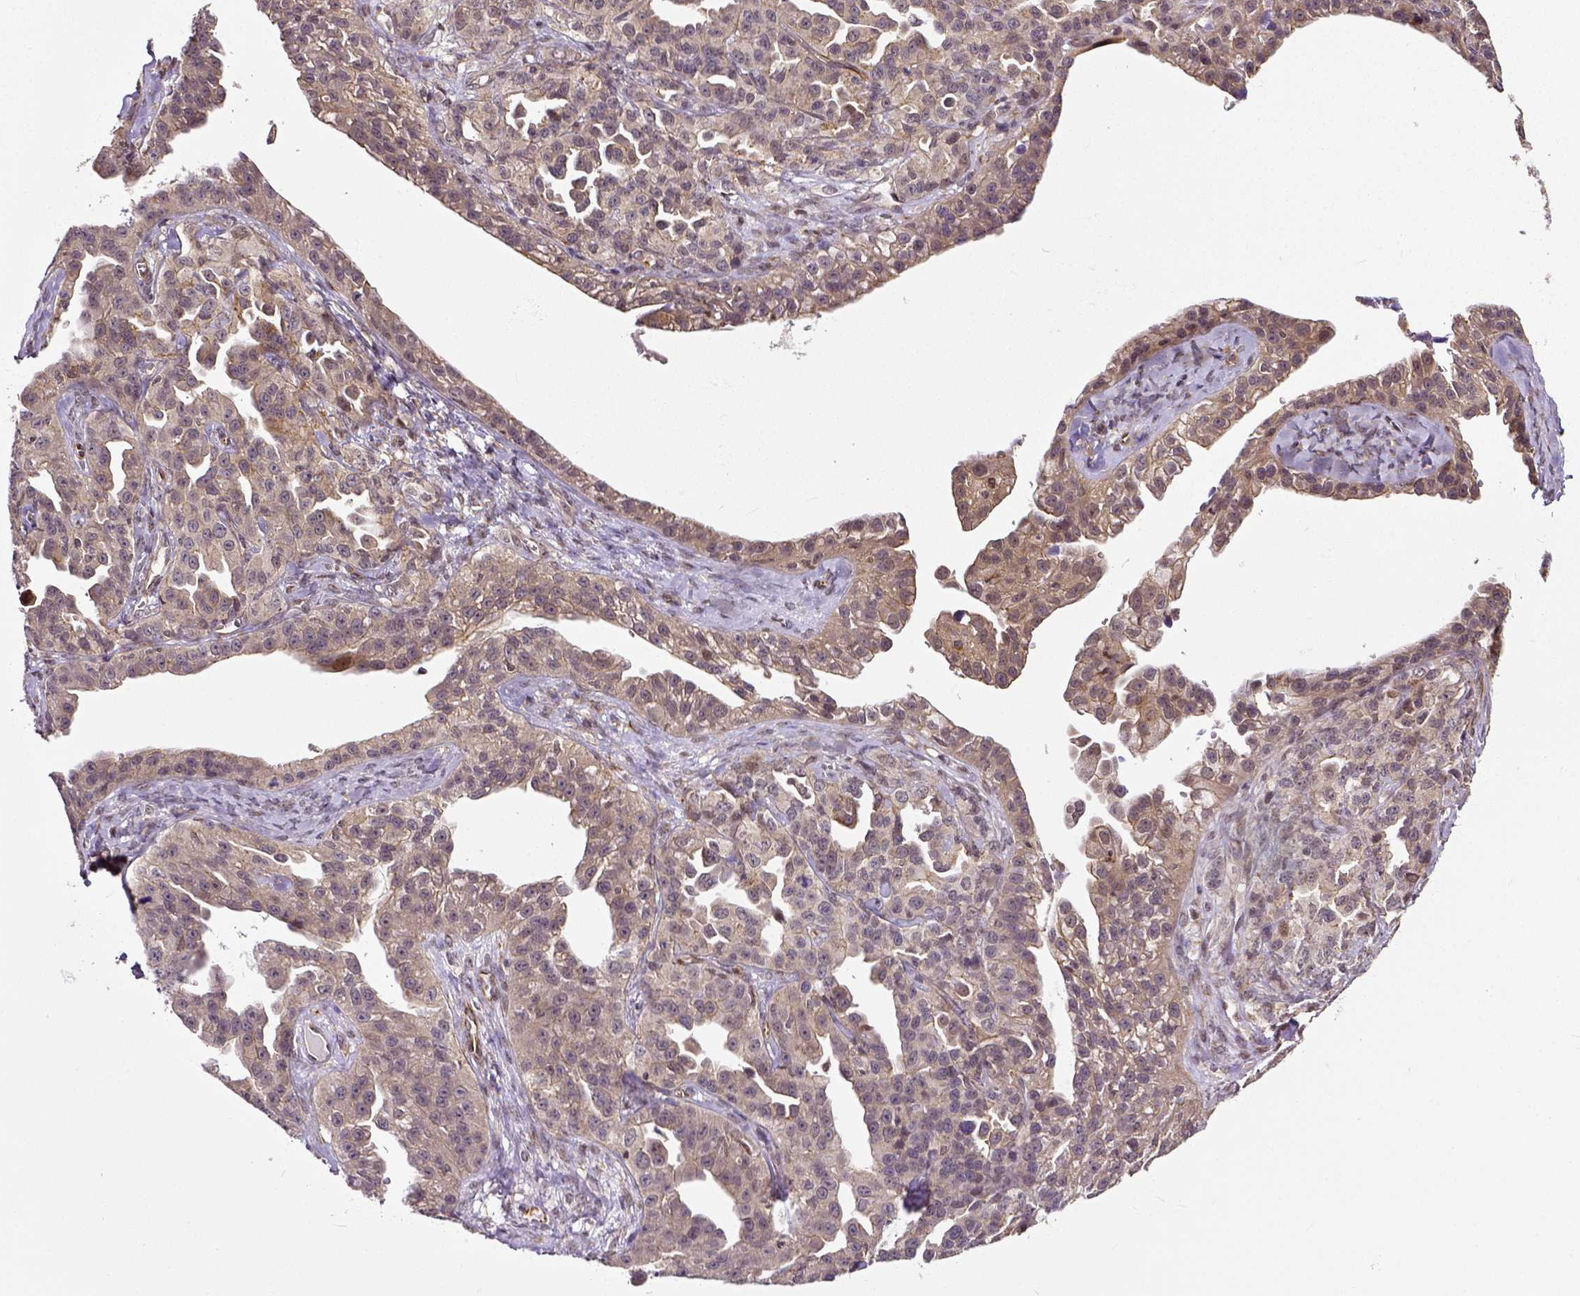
{"staining": {"intensity": "weak", "quantity": "25%-75%", "location": "cytoplasmic/membranous"}, "tissue": "ovarian cancer", "cell_type": "Tumor cells", "image_type": "cancer", "snomed": [{"axis": "morphology", "description": "Cystadenocarcinoma, serous, NOS"}, {"axis": "topography", "description": "Ovary"}], "caption": "Brown immunohistochemical staining in human ovarian serous cystadenocarcinoma demonstrates weak cytoplasmic/membranous expression in approximately 25%-75% of tumor cells.", "gene": "DICER1", "patient": {"sex": "female", "age": 75}}